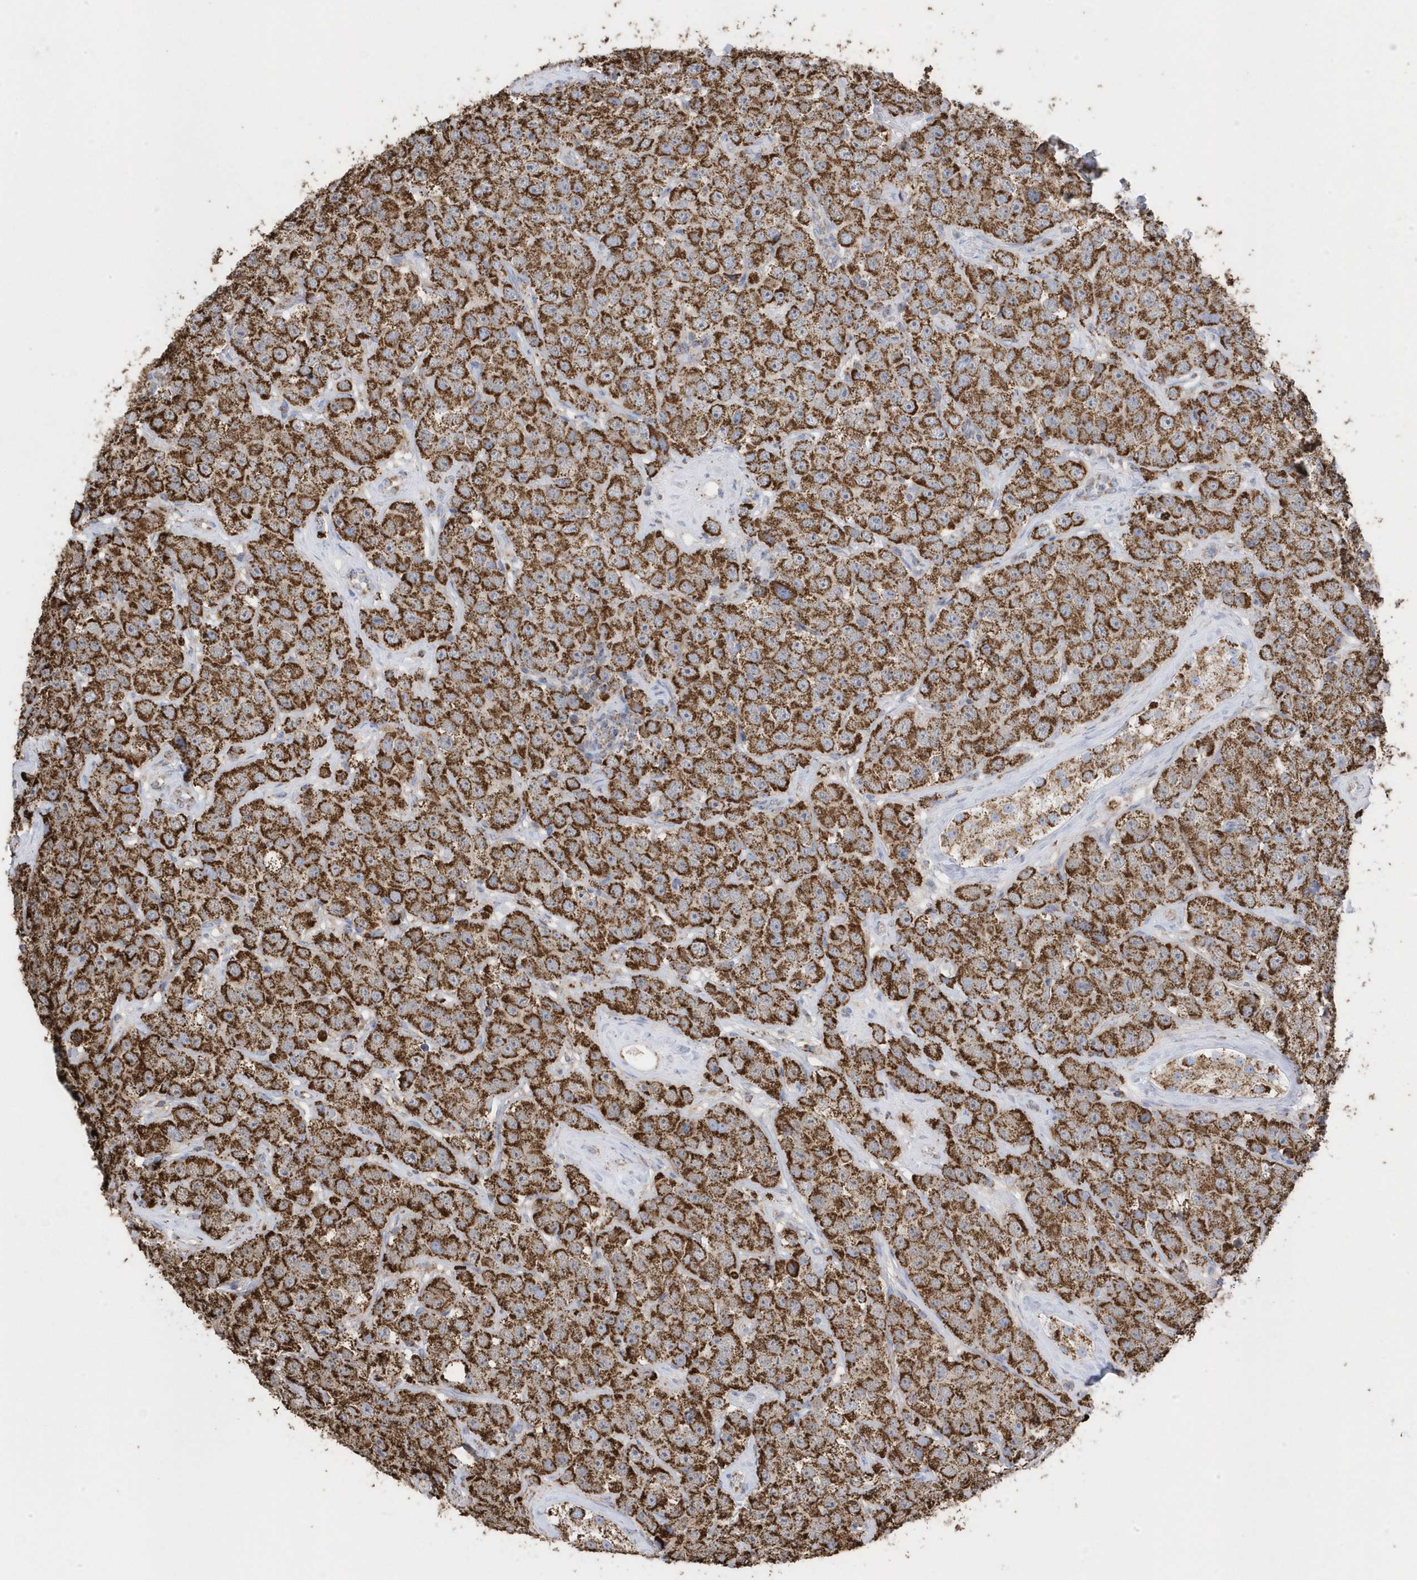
{"staining": {"intensity": "strong", "quantity": ">75%", "location": "cytoplasmic/membranous"}, "tissue": "testis cancer", "cell_type": "Tumor cells", "image_type": "cancer", "snomed": [{"axis": "morphology", "description": "Seminoma, NOS"}, {"axis": "topography", "description": "Testis"}], "caption": "Immunohistochemical staining of human testis cancer demonstrates high levels of strong cytoplasmic/membranous protein staining in approximately >75% of tumor cells. (DAB IHC, brown staining for protein, blue staining for nuclei).", "gene": "GTPBP8", "patient": {"sex": "male", "age": 28}}